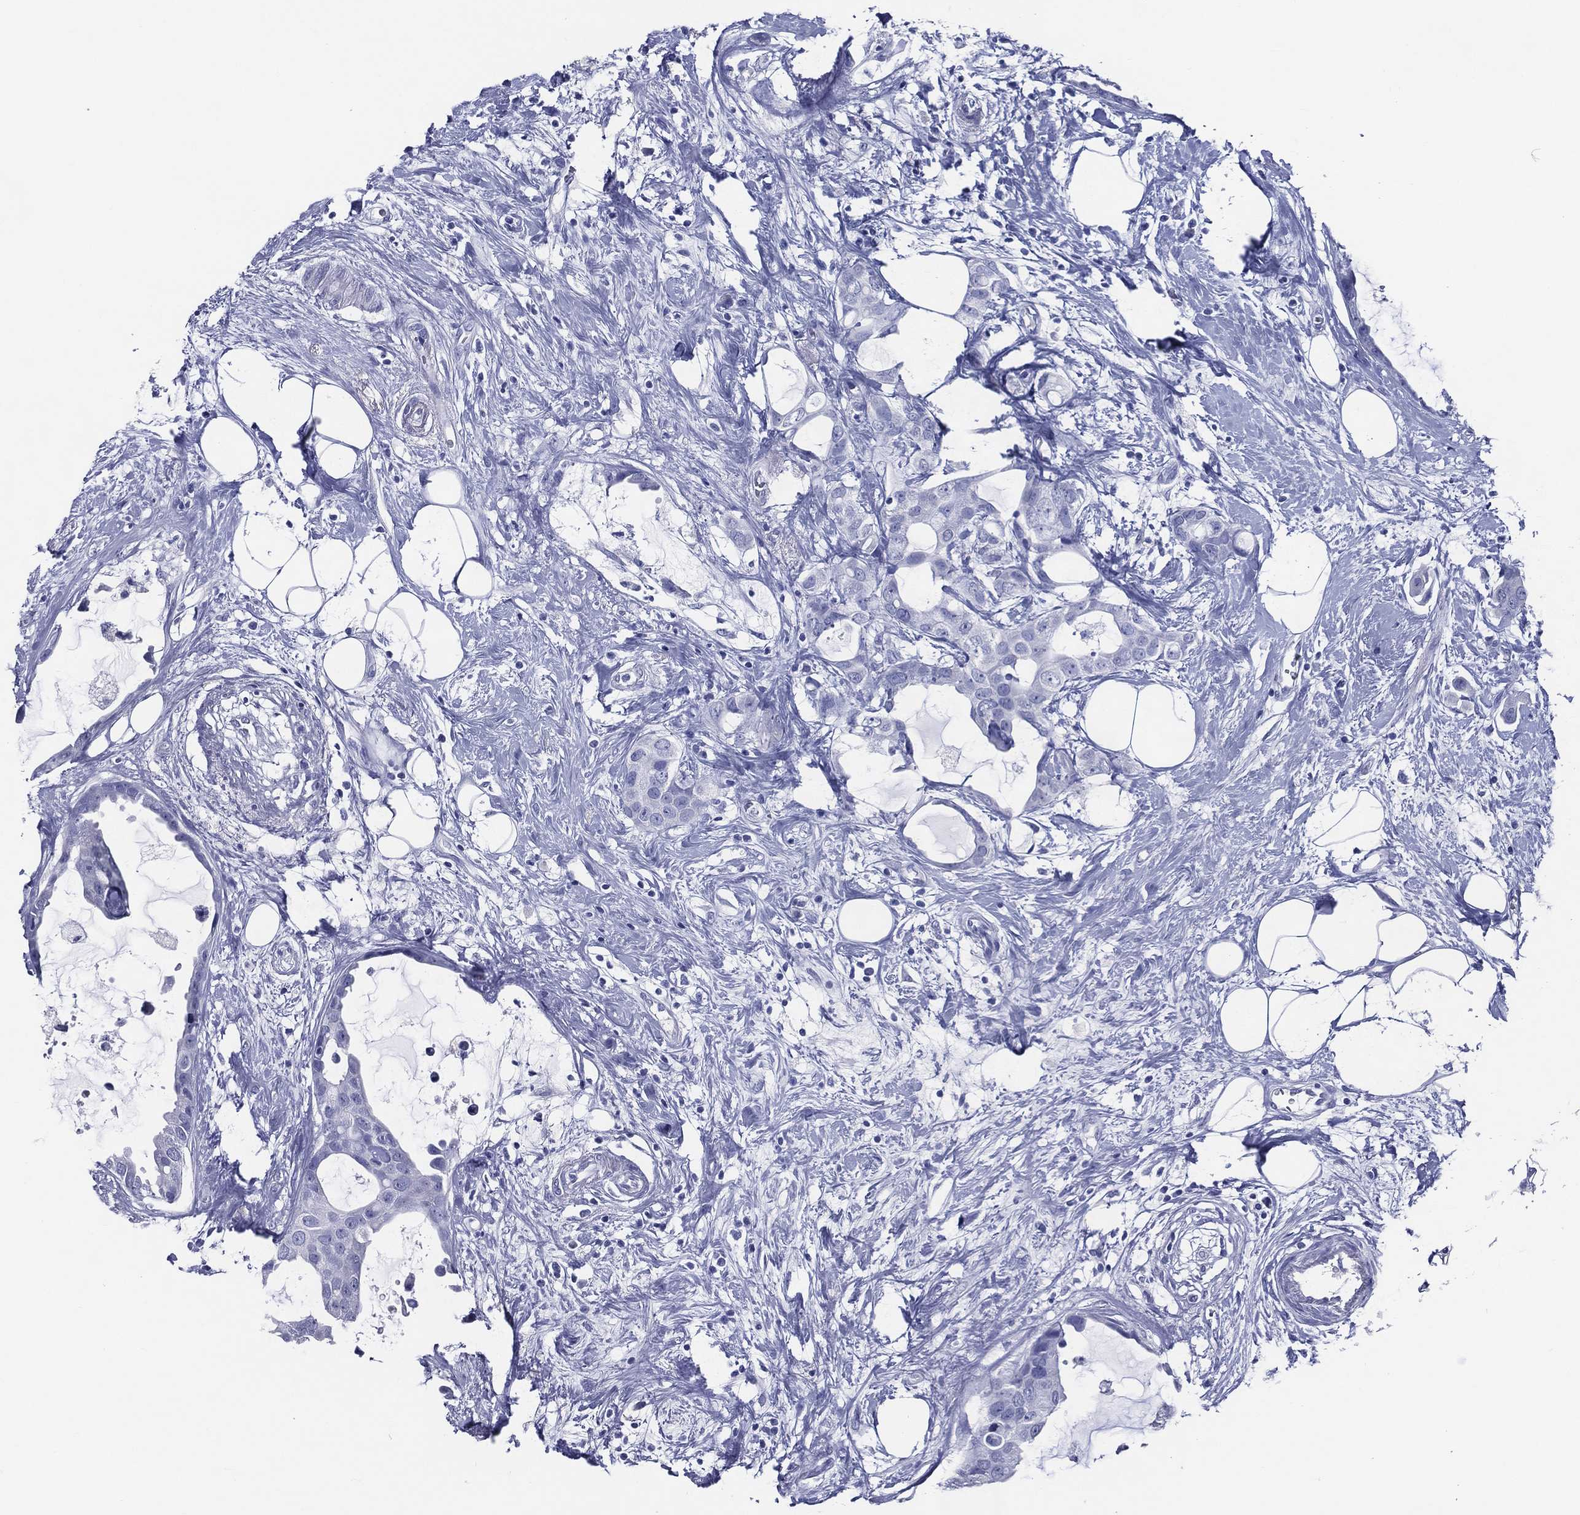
{"staining": {"intensity": "negative", "quantity": "none", "location": "none"}, "tissue": "breast cancer", "cell_type": "Tumor cells", "image_type": "cancer", "snomed": [{"axis": "morphology", "description": "Duct carcinoma"}, {"axis": "topography", "description": "Breast"}], "caption": "This photomicrograph is of breast cancer (invasive ductal carcinoma) stained with immunohistochemistry (IHC) to label a protein in brown with the nuclei are counter-stained blue. There is no staining in tumor cells. The staining is performed using DAB brown chromogen with nuclei counter-stained in using hematoxylin.", "gene": "ACE2", "patient": {"sex": "female", "age": 45}}